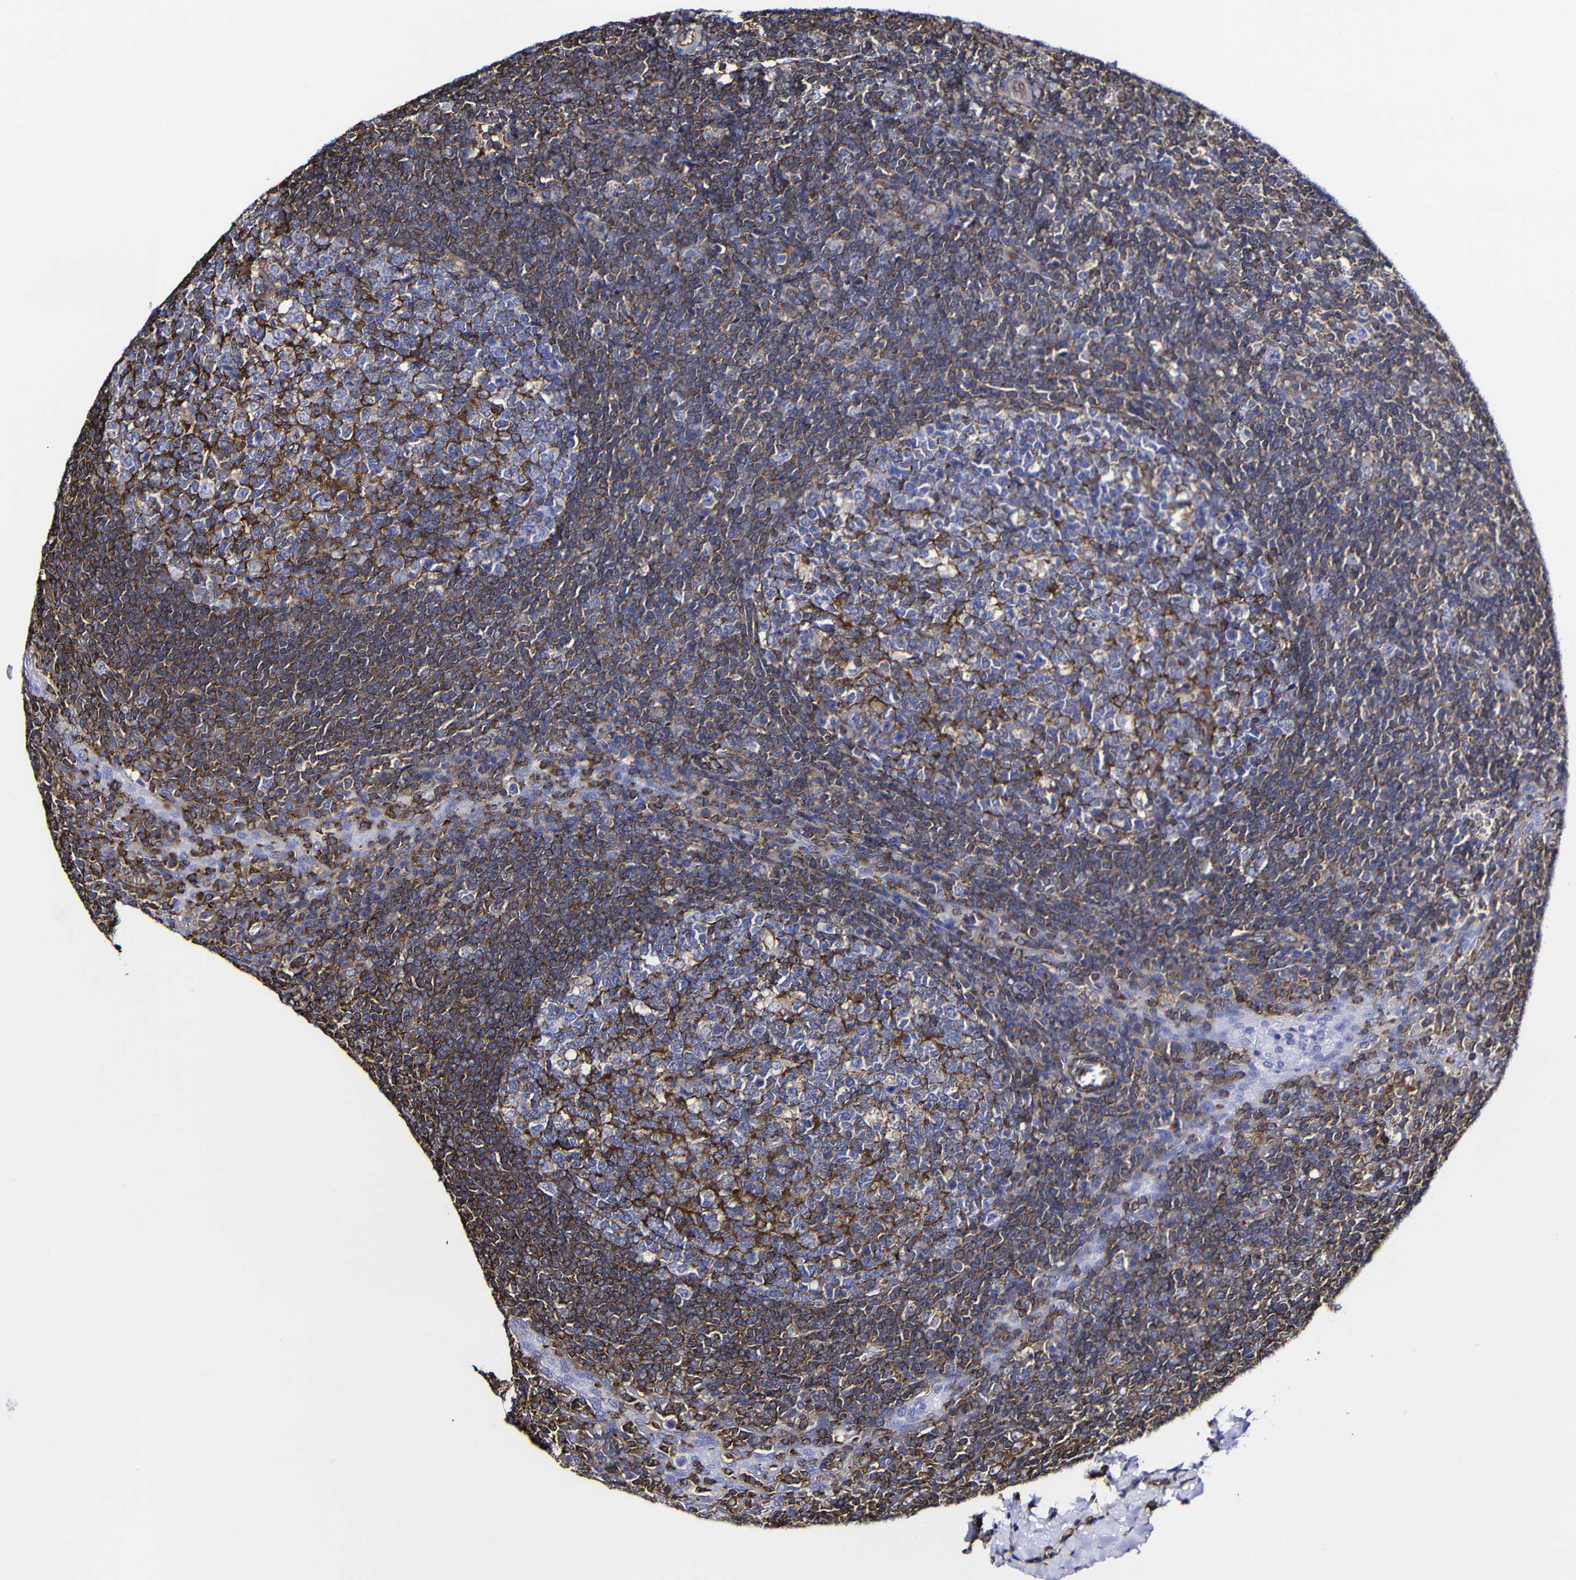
{"staining": {"intensity": "moderate", "quantity": ">75%", "location": "cytoplasmic/membranous"}, "tissue": "tonsil", "cell_type": "Germinal center cells", "image_type": "normal", "snomed": [{"axis": "morphology", "description": "Normal tissue, NOS"}, {"axis": "topography", "description": "Tonsil"}], "caption": "A photomicrograph of tonsil stained for a protein exhibits moderate cytoplasmic/membranous brown staining in germinal center cells.", "gene": "MSN", "patient": {"sex": "male", "age": 31}}